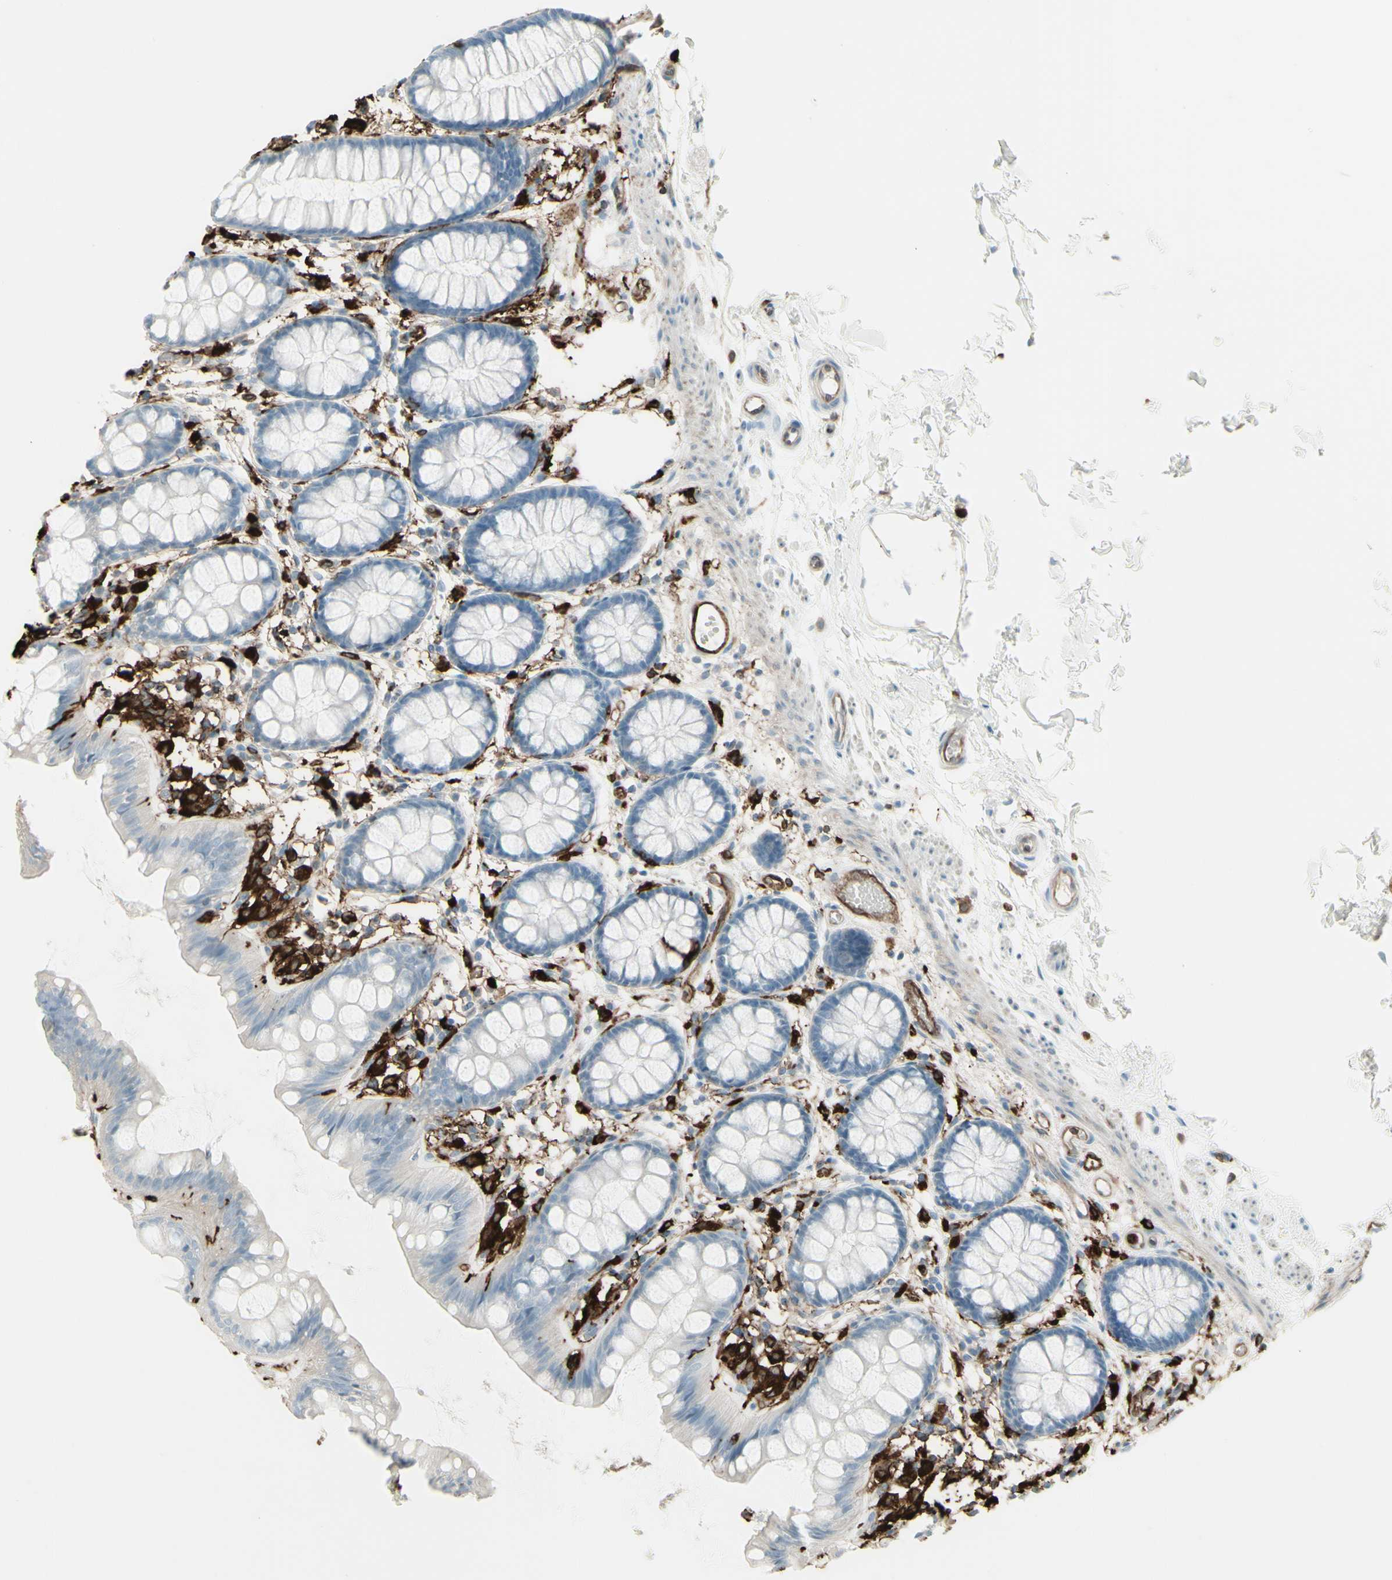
{"staining": {"intensity": "negative", "quantity": "none", "location": "none"}, "tissue": "rectum", "cell_type": "Glandular cells", "image_type": "normal", "snomed": [{"axis": "morphology", "description": "Normal tissue, NOS"}, {"axis": "topography", "description": "Rectum"}], "caption": "Protein analysis of normal rectum shows no significant positivity in glandular cells.", "gene": "HLA", "patient": {"sex": "female", "age": 66}}